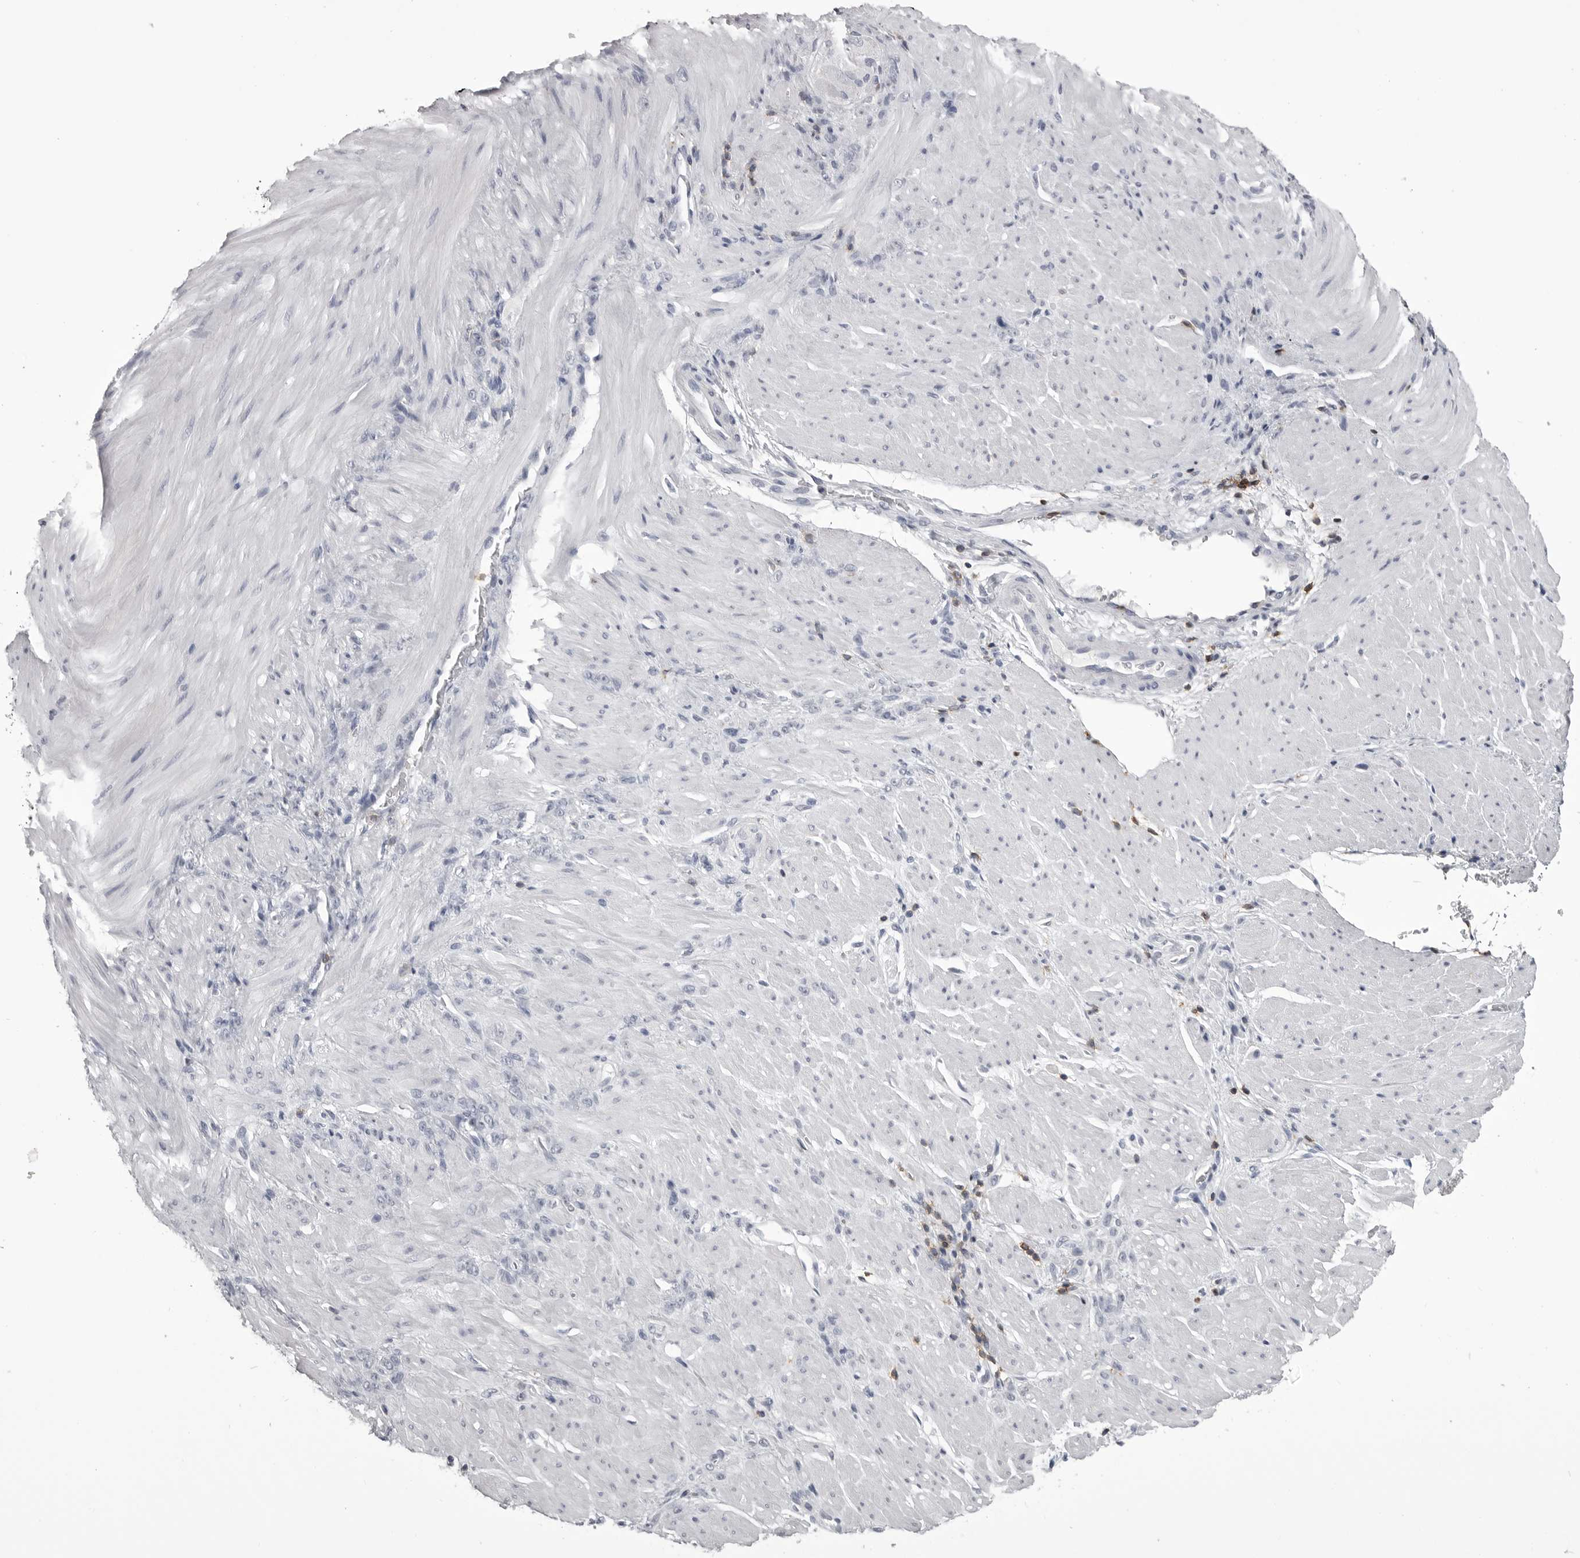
{"staining": {"intensity": "negative", "quantity": "none", "location": "none"}, "tissue": "stomach cancer", "cell_type": "Tumor cells", "image_type": "cancer", "snomed": [{"axis": "morphology", "description": "Normal tissue, NOS"}, {"axis": "morphology", "description": "Adenocarcinoma, NOS"}, {"axis": "topography", "description": "Stomach"}], "caption": "High magnification brightfield microscopy of stomach cancer (adenocarcinoma) stained with DAB (3,3'-diaminobenzidine) (brown) and counterstained with hematoxylin (blue): tumor cells show no significant positivity. The staining was performed using DAB (3,3'-diaminobenzidine) to visualize the protein expression in brown, while the nuclei were stained in blue with hematoxylin (Magnification: 20x).", "gene": "ITGAL", "patient": {"sex": "male", "age": 82}}